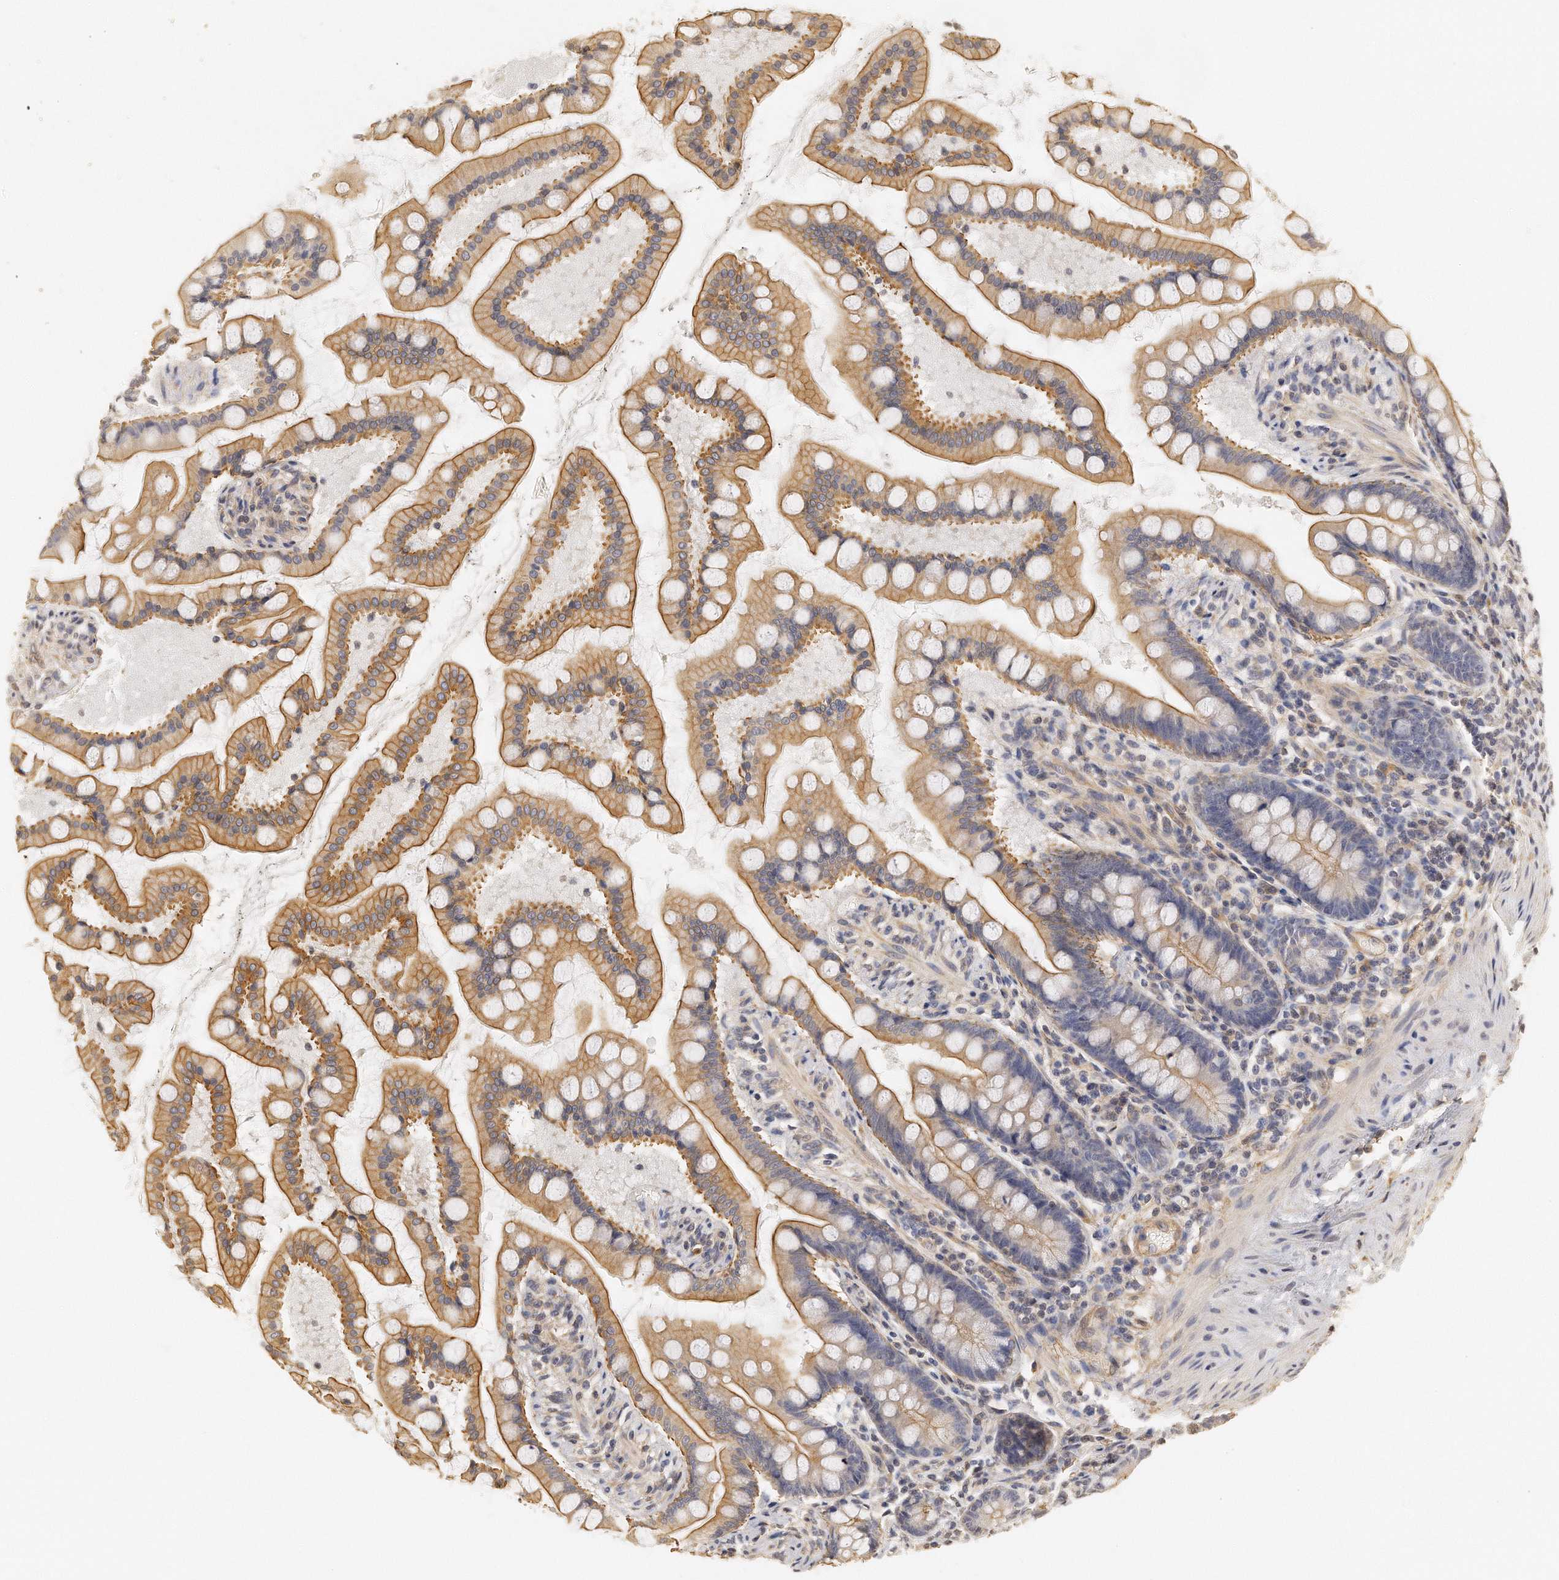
{"staining": {"intensity": "moderate", "quantity": ">75%", "location": "cytoplasmic/membranous"}, "tissue": "small intestine", "cell_type": "Glandular cells", "image_type": "normal", "snomed": [{"axis": "morphology", "description": "Normal tissue, NOS"}, {"axis": "topography", "description": "Small intestine"}], "caption": "Benign small intestine reveals moderate cytoplasmic/membranous positivity in approximately >75% of glandular cells, visualized by immunohistochemistry.", "gene": "CHST7", "patient": {"sex": "male", "age": 41}}